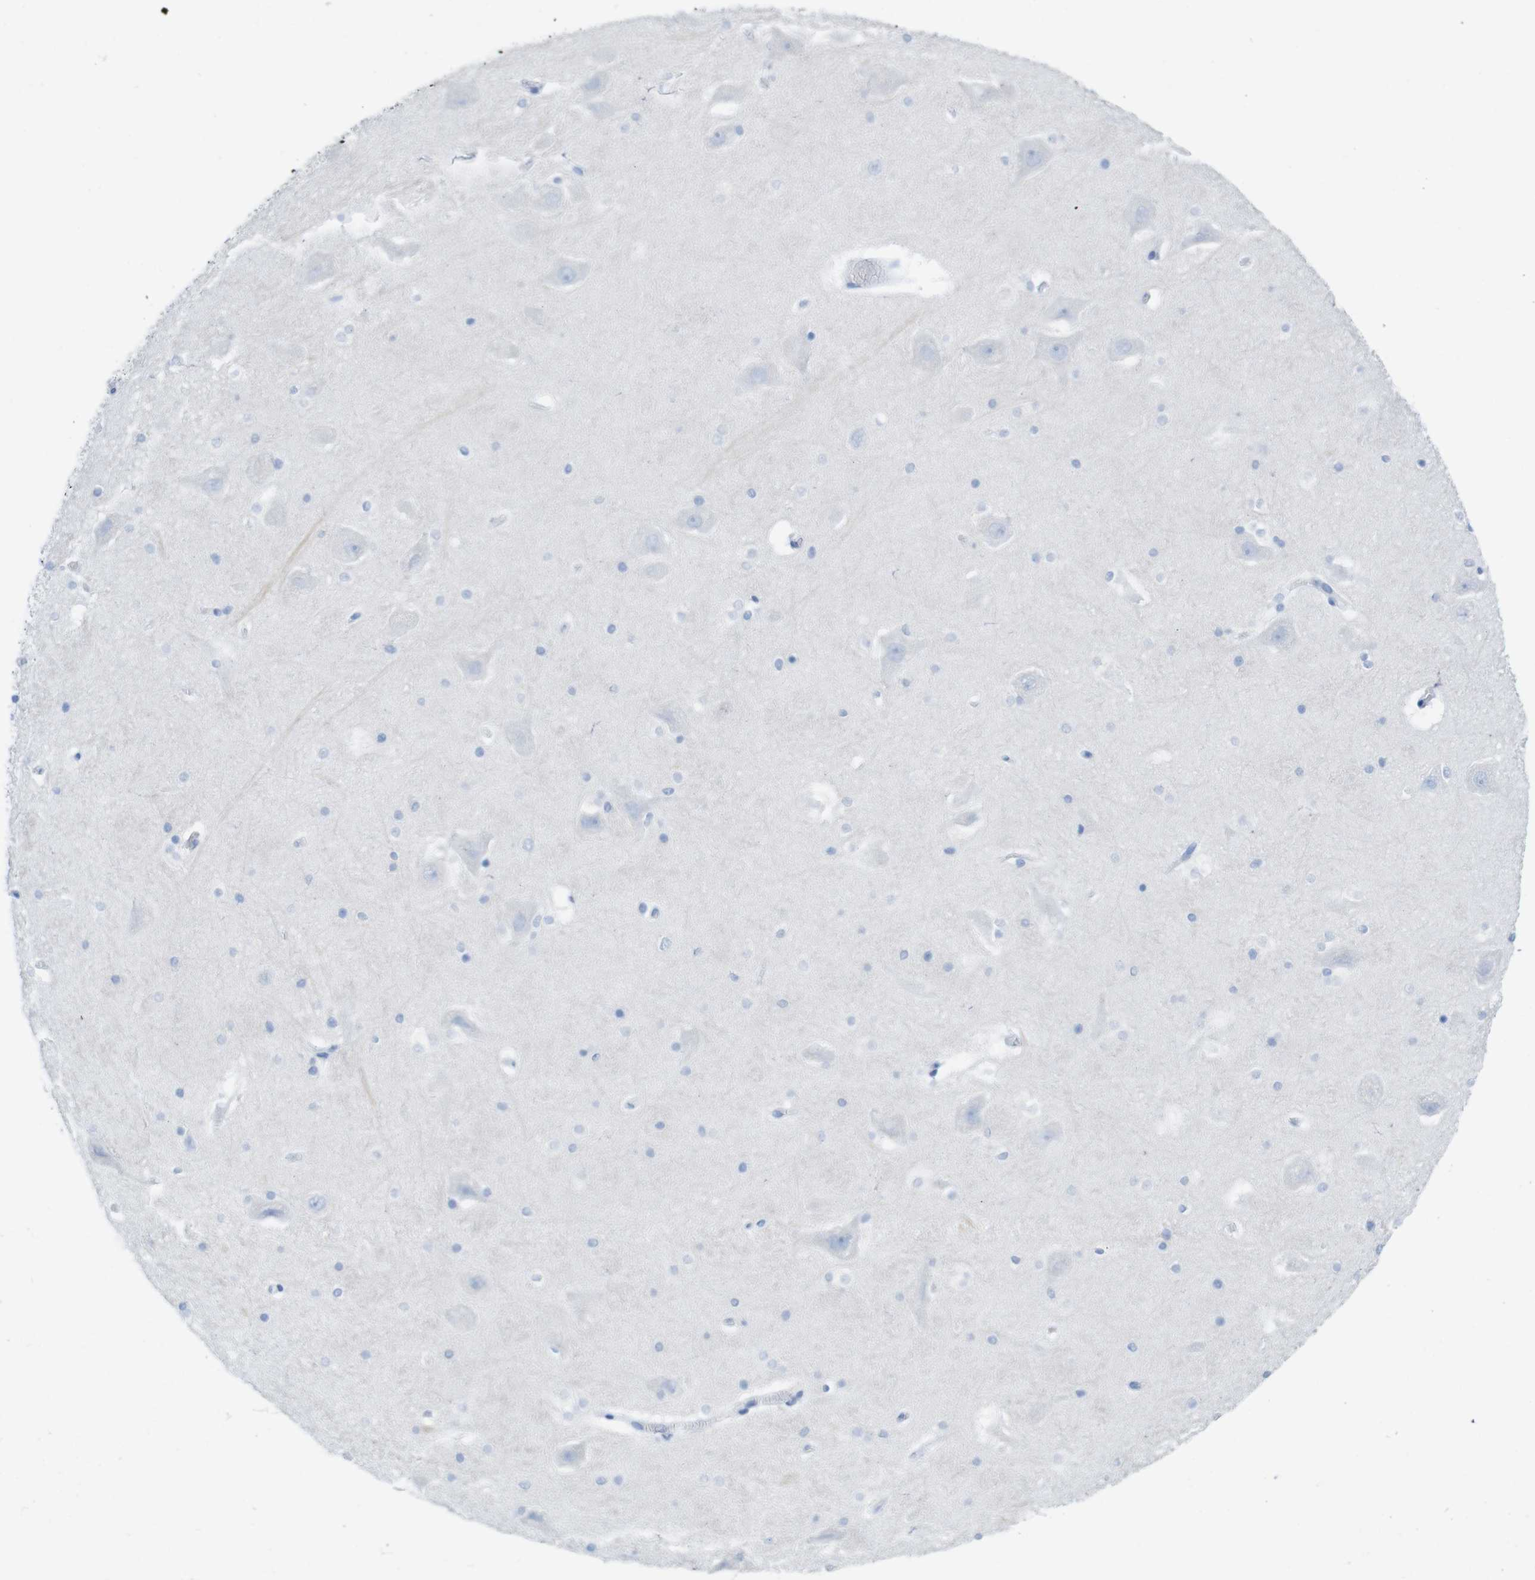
{"staining": {"intensity": "negative", "quantity": "none", "location": "none"}, "tissue": "hippocampus", "cell_type": "Glial cells", "image_type": "normal", "snomed": [{"axis": "morphology", "description": "Normal tissue, NOS"}, {"axis": "topography", "description": "Hippocampus"}], "caption": "An image of hippocampus stained for a protein shows no brown staining in glial cells. The staining is performed using DAB (3,3'-diaminobenzidine) brown chromogen with nuclei counter-stained in using hematoxylin.", "gene": "LAG3", "patient": {"sex": "male", "age": 45}}